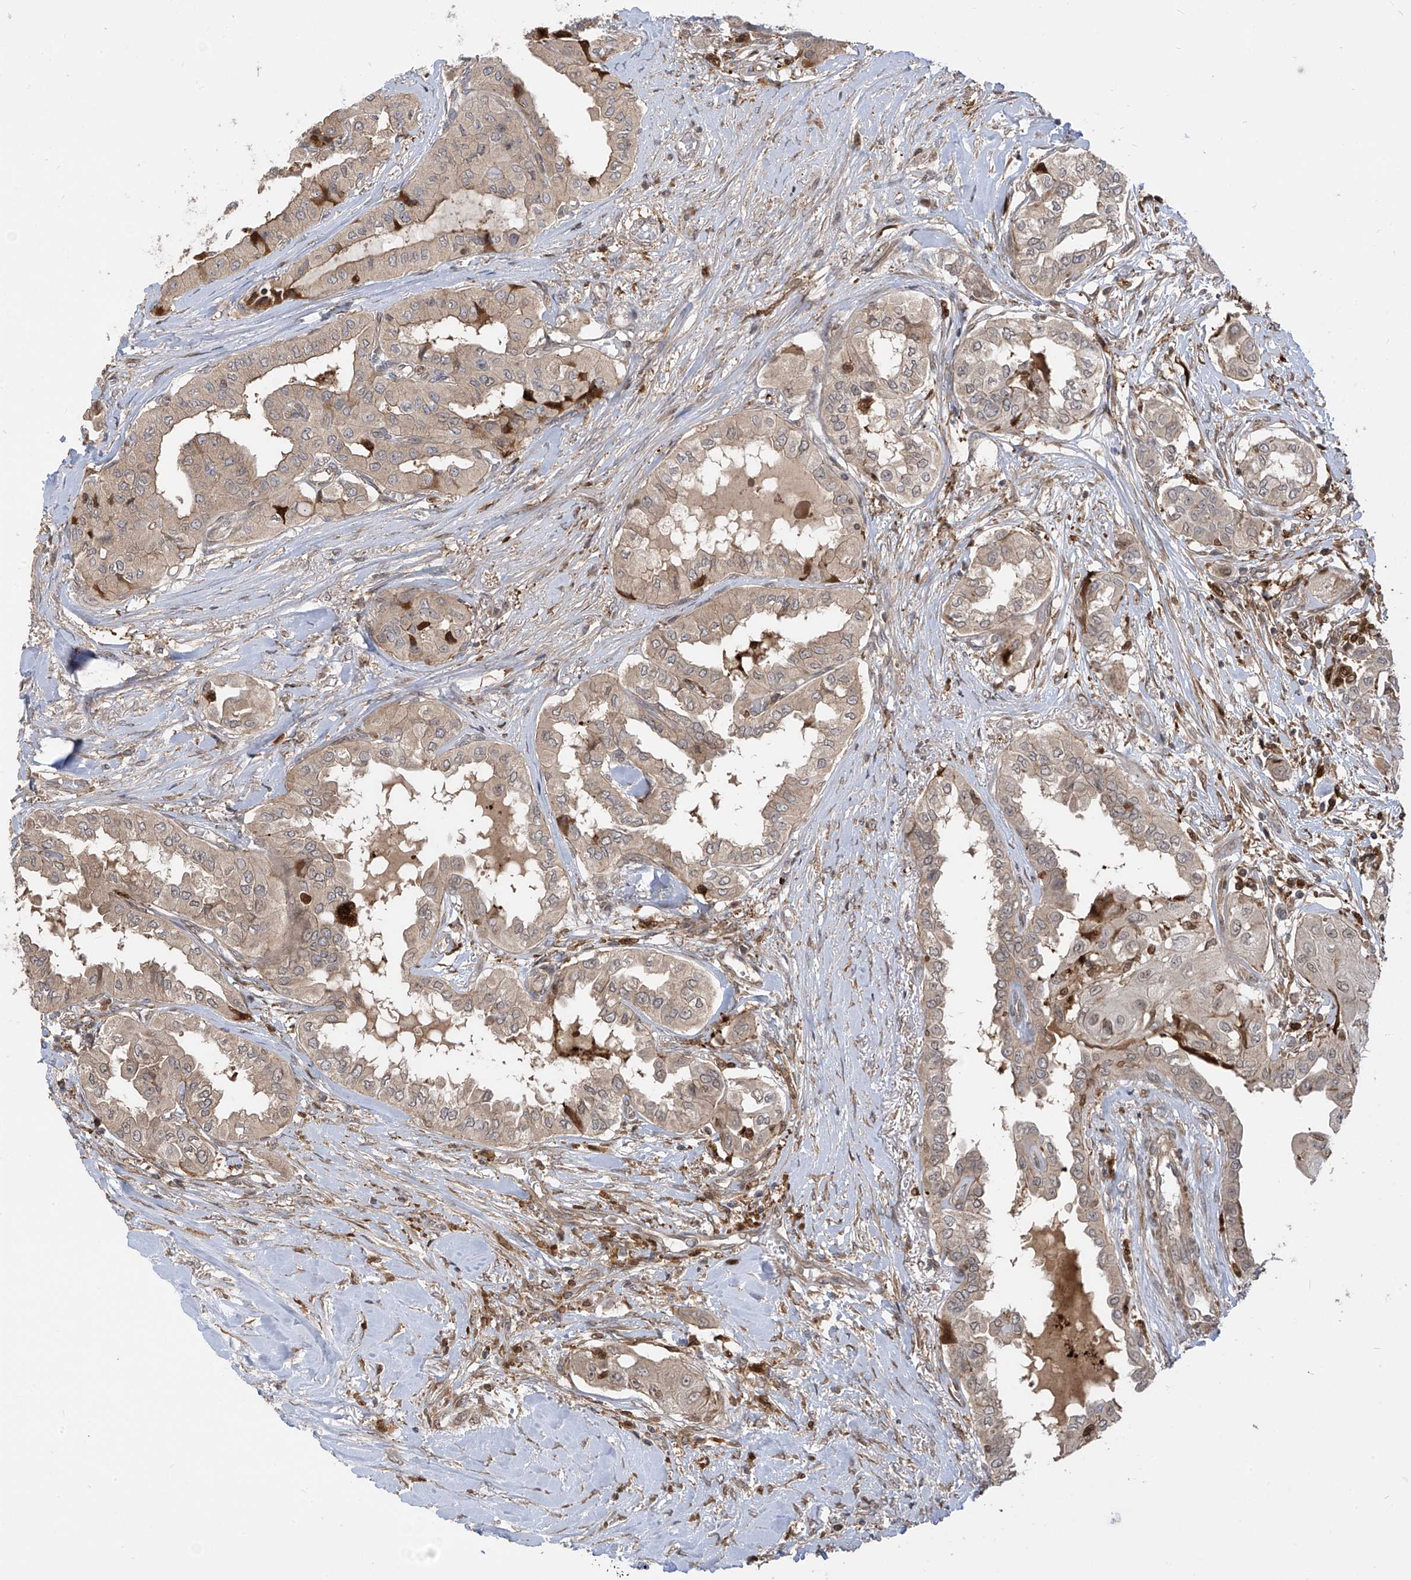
{"staining": {"intensity": "weak", "quantity": ">75%", "location": "cytoplasmic/membranous"}, "tissue": "thyroid cancer", "cell_type": "Tumor cells", "image_type": "cancer", "snomed": [{"axis": "morphology", "description": "Papillary adenocarcinoma, NOS"}, {"axis": "topography", "description": "Thyroid gland"}], "caption": "Tumor cells display weak cytoplasmic/membranous staining in approximately >75% of cells in thyroid cancer. The staining was performed using DAB, with brown indicating positive protein expression. Nuclei are stained blue with hematoxylin.", "gene": "ATAD2B", "patient": {"sex": "female", "age": 59}}